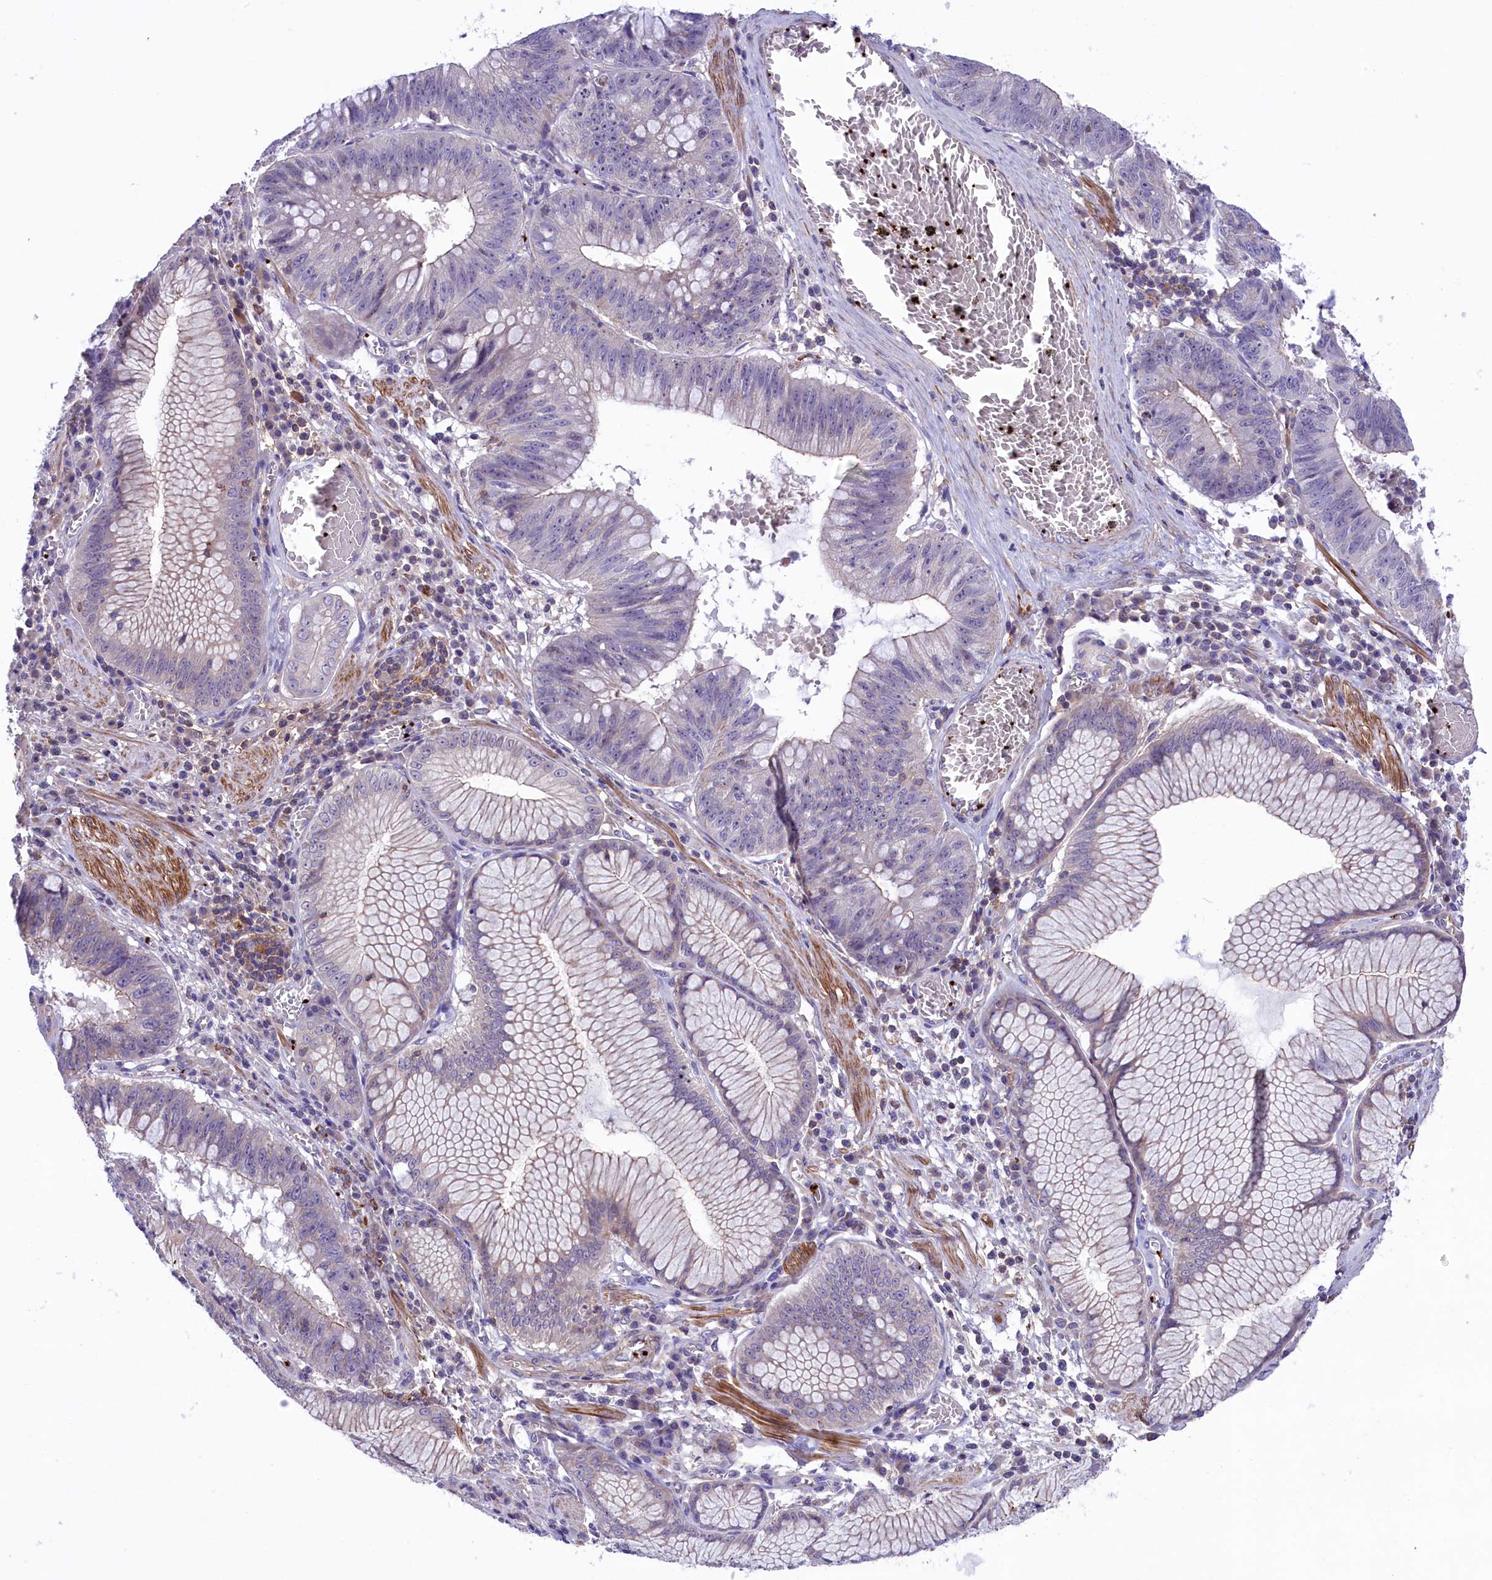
{"staining": {"intensity": "weak", "quantity": "<25%", "location": "cytoplasmic/membranous"}, "tissue": "stomach cancer", "cell_type": "Tumor cells", "image_type": "cancer", "snomed": [{"axis": "morphology", "description": "Adenocarcinoma, NOS"}, {"axis": "topography", "description": "Stomach"}], "caption": "High magnification brightfield microscopy of adenocarcinoma (stomach) stained with DAB (3,3'-diaminobenzidine) (brown) and counterstained with hematoxylin (blue): tumor cells show no significant staining.", "gene": "HEATR3", "patient": {"sex": "male", "age": 59}}